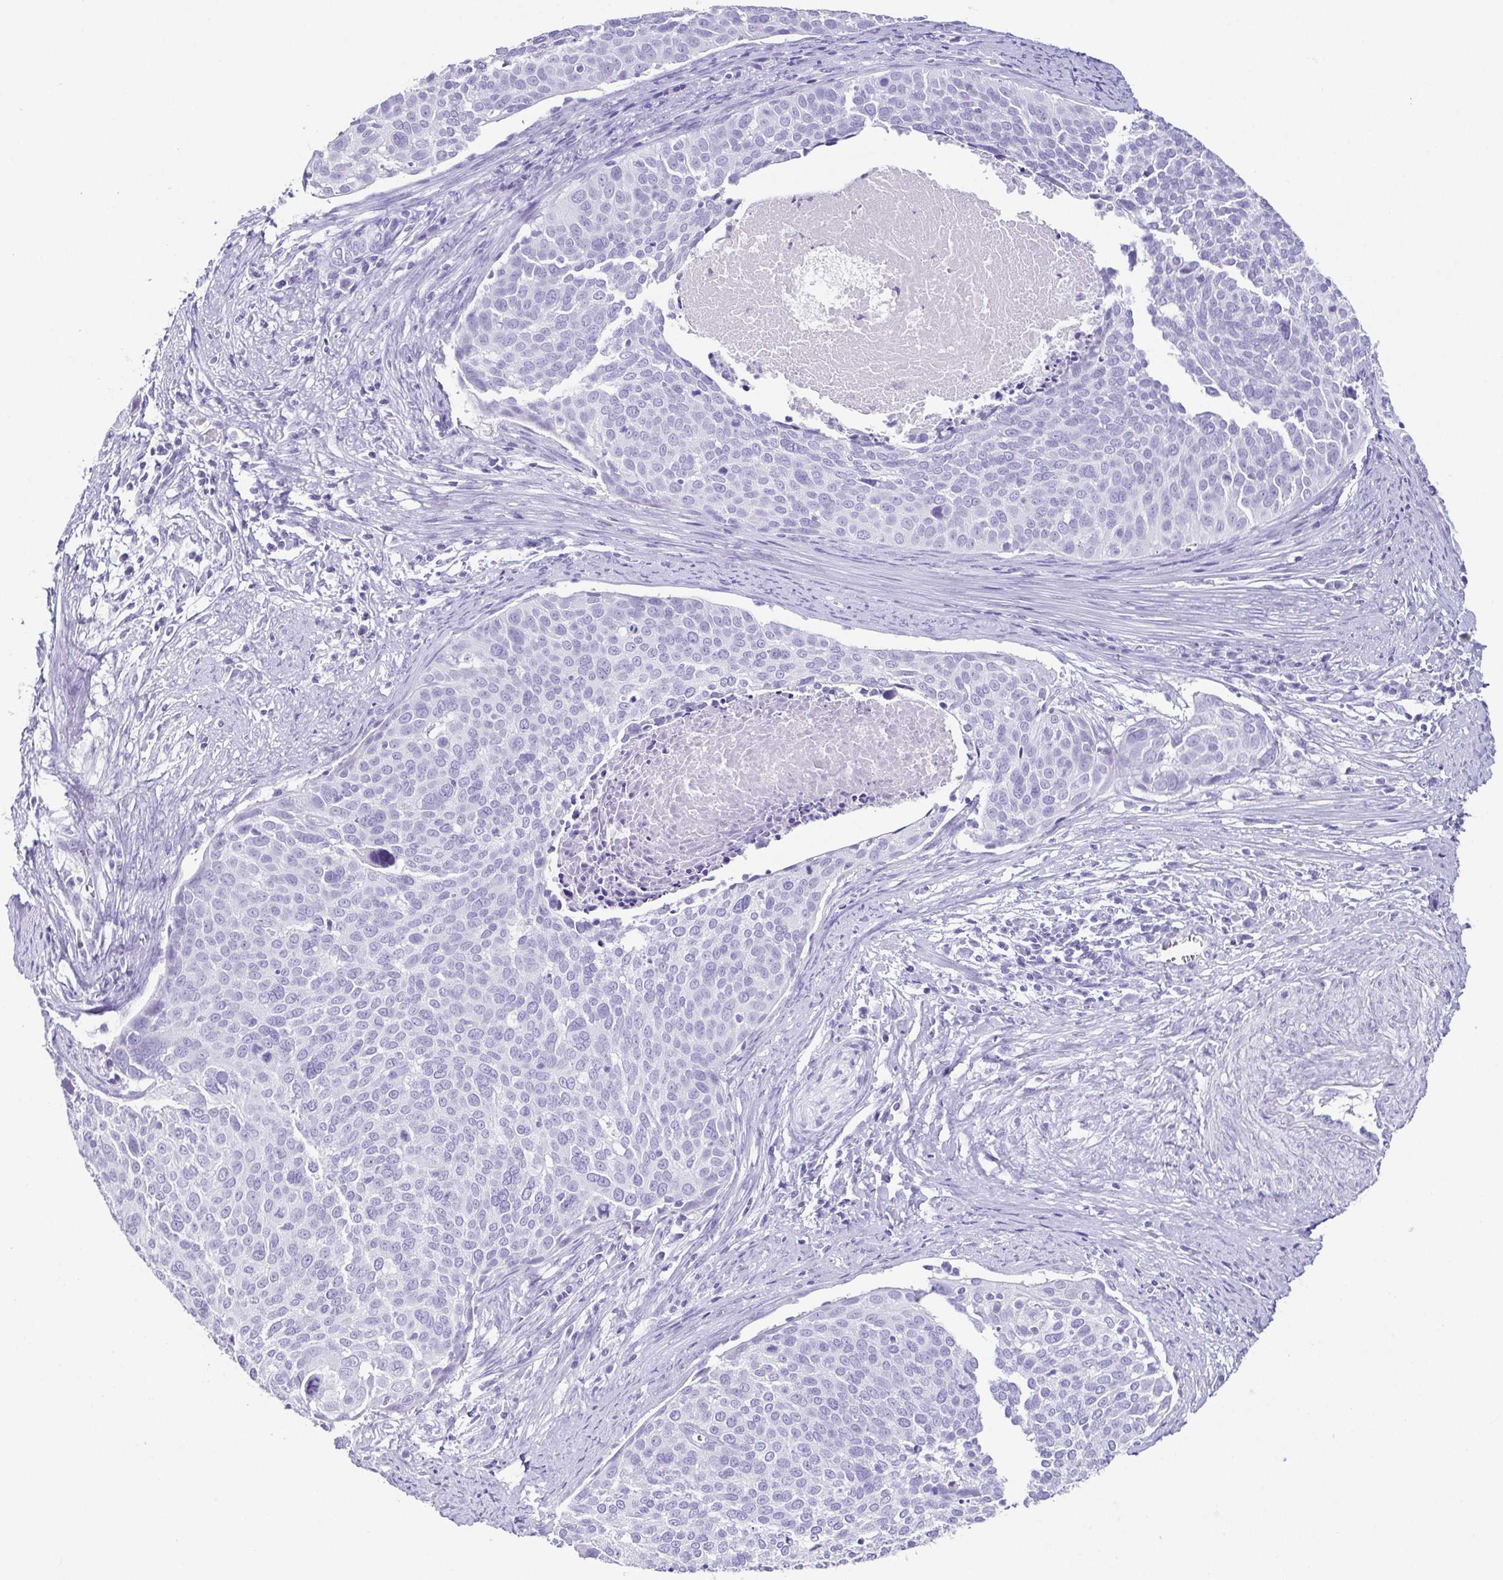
{"staining": {"intensity": "negative", "quantity": "none", "location": "none"}, "tissue": "cervical cancer", "cell_type": "Tumor cells", "image_type": "cancer", "snomed": [{"axis": "morphology", "description": "Squamous cell carcinoma, NOS"}, {"axis": "topography", "description": "Cervix"}], "caption": "Cervical cancer (squamous cell carcinoma) stained for a protein using immunohistochemistry demonstrates no positivity tumor cells.", "gene": "ESX1", "patient": {"sex": "female", "age": 39}}